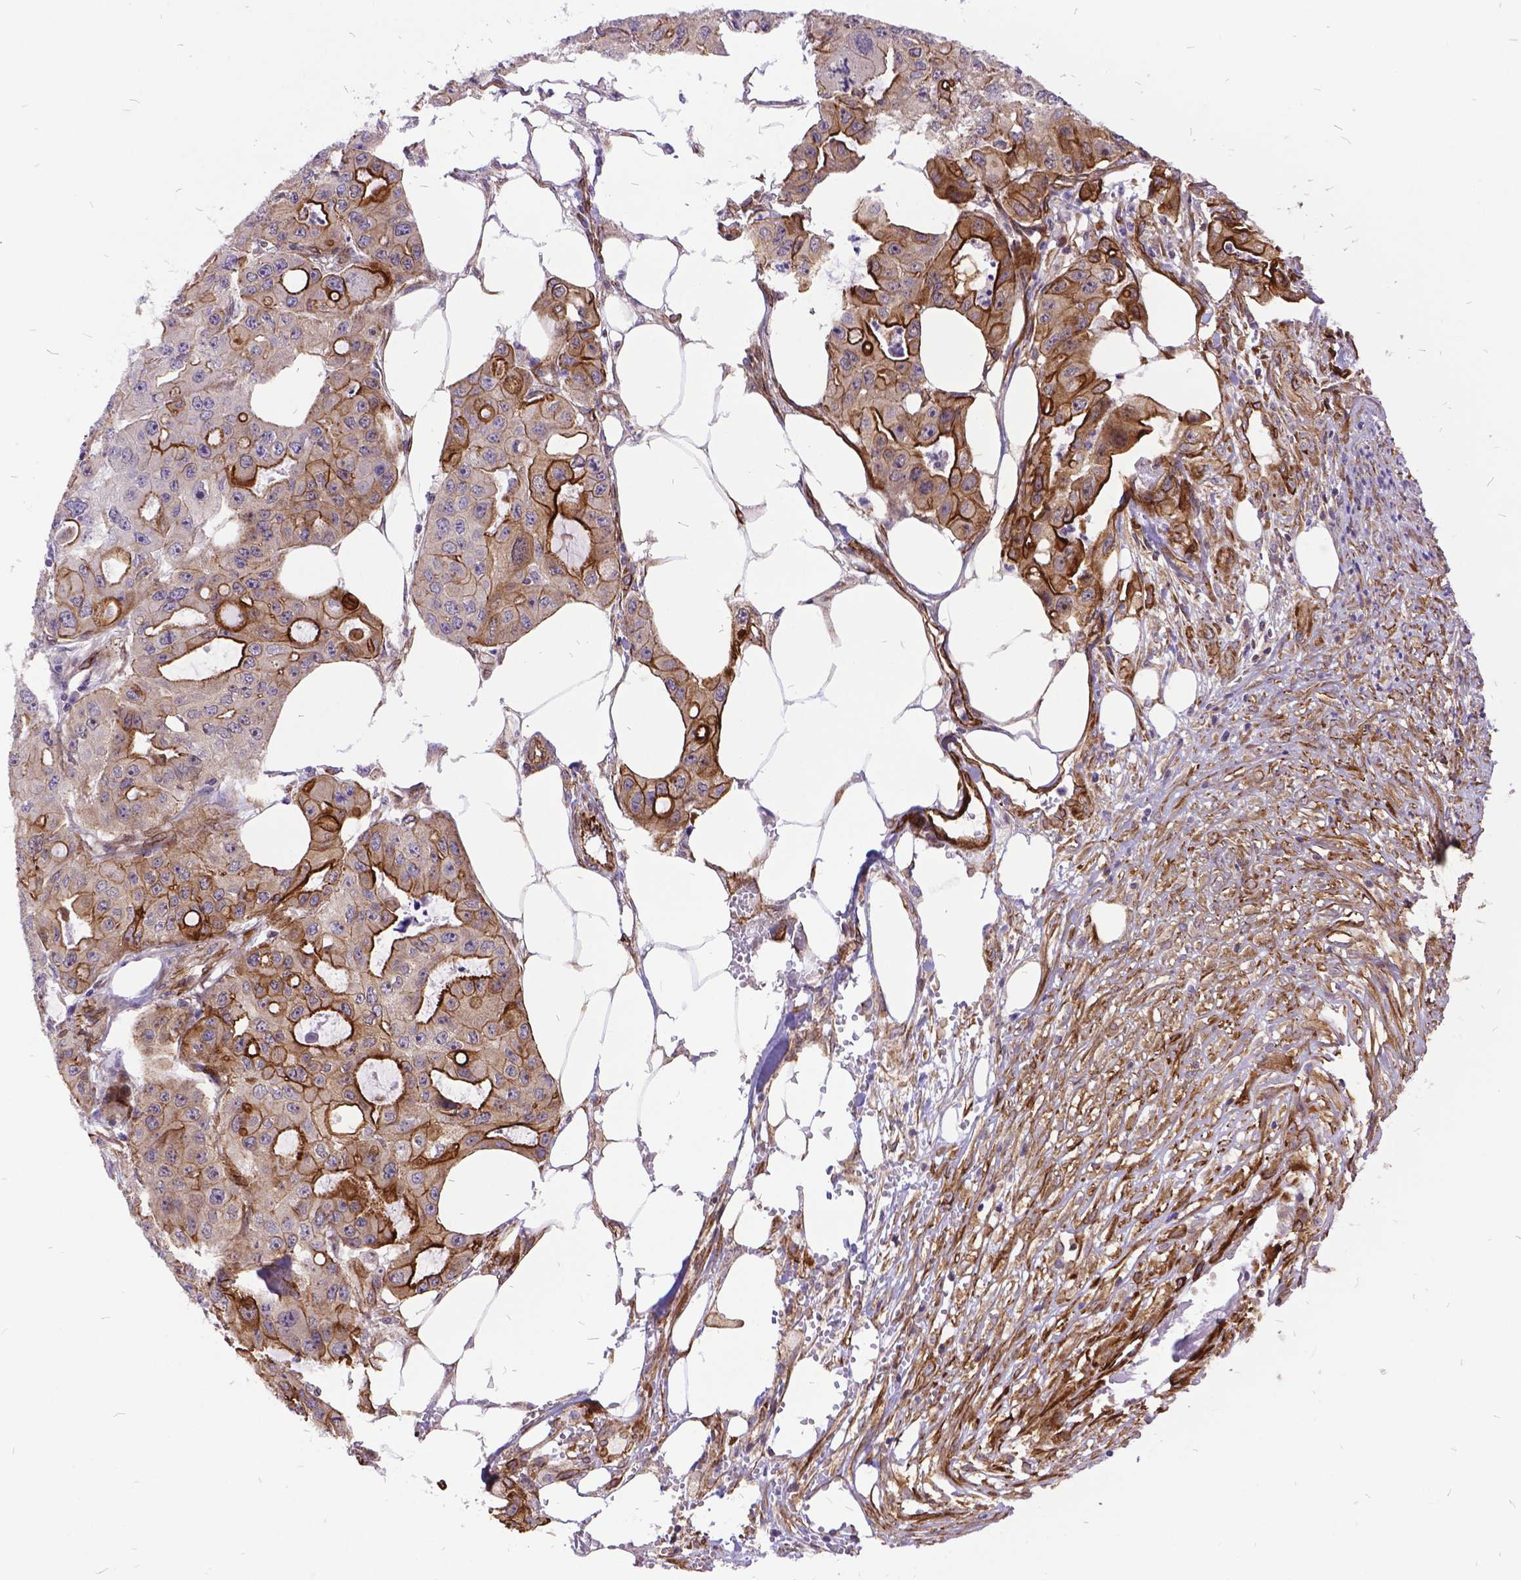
{"staining": {"intensity": "moderate", "quantity": ">75%", "location": "cytoplasmic/membranous"}, "tissue": "ovarian cancer", "cell_type": "Tumor cells", "image_type": "cancer", "snomed": [{"axis": "morphology", "description": "Cystadenocarcinoma, serous, NOS"}, {"axis": "topography", "description": "Ovary"}], "caption": "Protein staining reveals moderate cytoplasmic/membranous expression in approximately >75% of tumor cells in ovarian cancer. The staining is performed using DAB brown chromogen to label protein expression. The nuclei are counter-stained blue using hematoxylin.", "gene": "GRB7", "patient": {"sex": "female", "age": 56}}